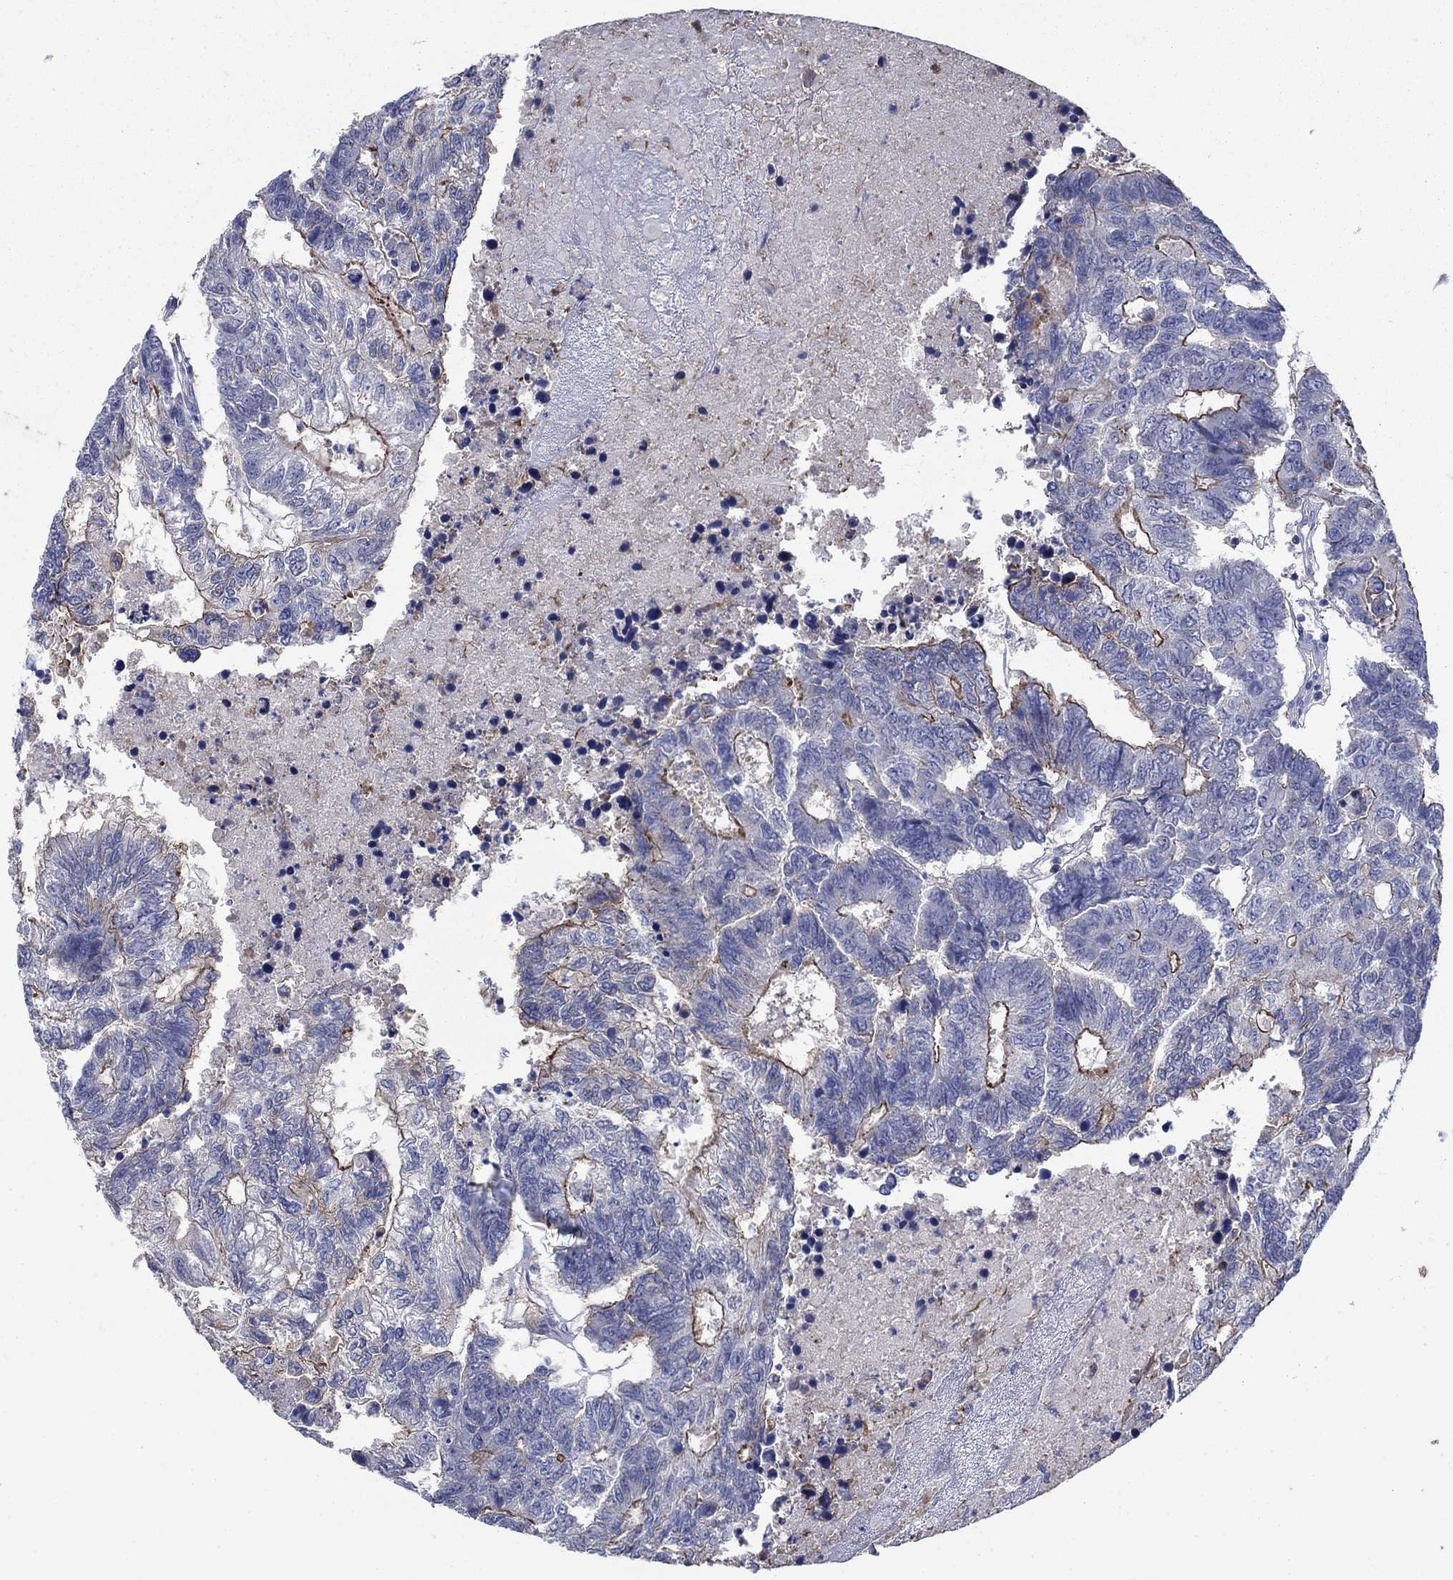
{"staining": {"intensity": "strong", "quantity": "25%-75%", "location": "cytoplasmic/membranous"}, "tissue": "colorectal cancer", "cell_type": "Tumor cells", "image_type": "cancer", "snomed": [{"axis": "morphology", "description": "Adenocarcinoma, NOS"}, {"axis": "topography", "description": "Colon"}], "caption": "Protein expression by IHC displays strong cytoplasmic/membranous positivity in about 25%-75% of tumor cells in colorectal cancer.", "gene": "FLNC", "patient": {"sex": "female", "age": 48}}